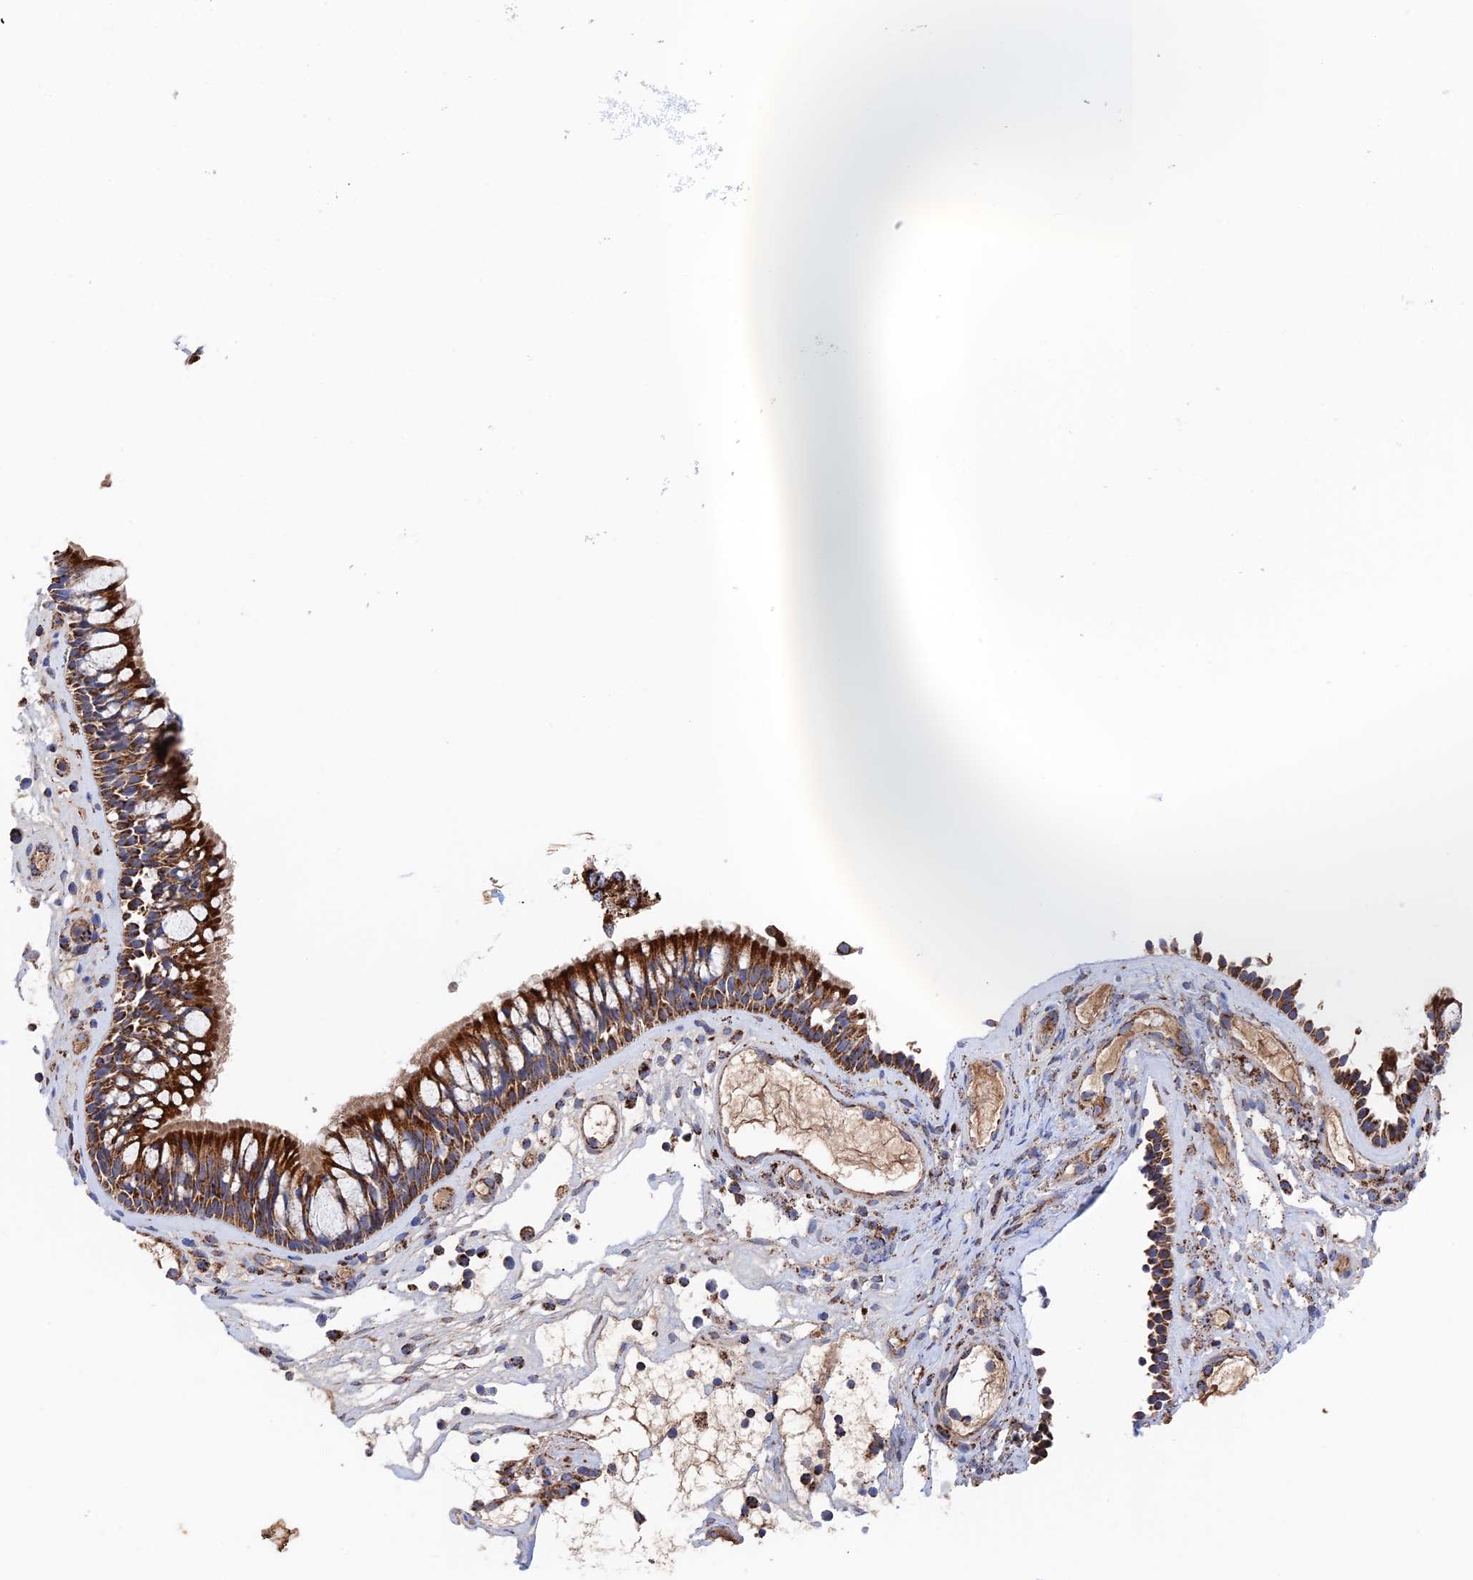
{"staining": {"intensity": "strong", "quantity": ">75%", "location": "cytoplasmic/membranous"}, "tissue": "nasopharynx", "cell_type": "Respiratory epithelial cells", "image_type": "normal", "snomed": [{"axis": "morphology", "description": "Normal tissue, NOS"}, {"axis": "morphology", "description": "Inflammation, NOS"}, {"axis": "morphology", "description": "Malignant melanoma, Metastatic site"}, {"axis": "topography", "description": "Nasopharynx"}], "caption": "An image showing strong cytoplasmic/membranous expression in about >75% of respiratory epithelial cells in normal nasopharynx, as visualized by brown immunohistochemical staining.", "gene": "HAUS8", "patient": {"sex": "male", "age": 70}}